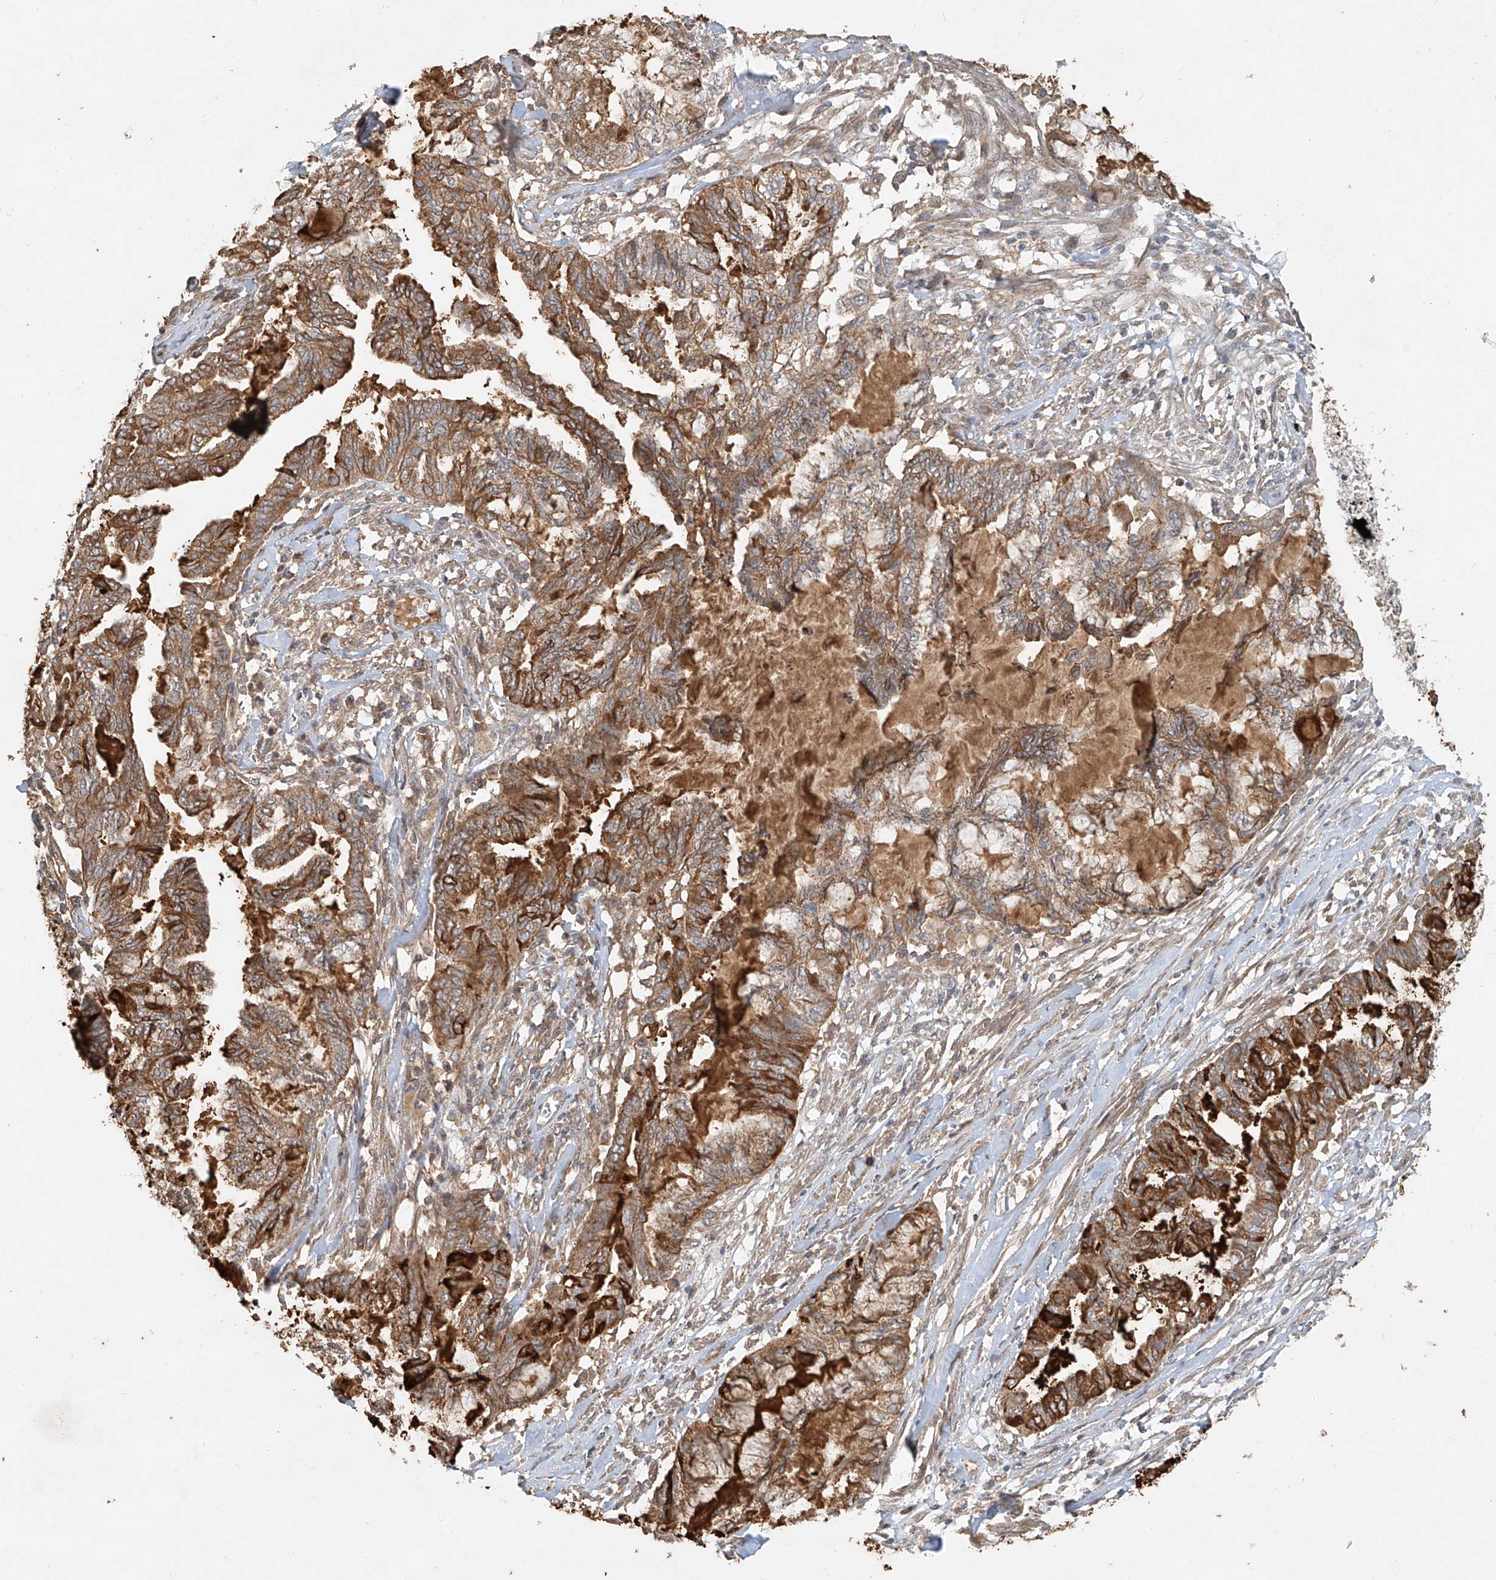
{"staining": {"intensity": "moderate", "quantity": ">75%", "location": "cytoplasmic/membranous"}, "tissue": "endometrial cancer", "cell_type": "Tumor cells", "image_type": "cancer", "snomed": [{"axis": "morphology", "description": "Adenocarcinoma, NOS"}, {"axis": "topography", "description": "Endometrium"}], "caption": "Immunohistochemistry (DAB) staining of endometrial cancer (adenocarcinoma) exhibits moderate cytoplasmic/membranous protein staining in approximately >75% of tumor cells.", "gene": "TMEM61", "patient": {"sex": "female", "age": 86}}